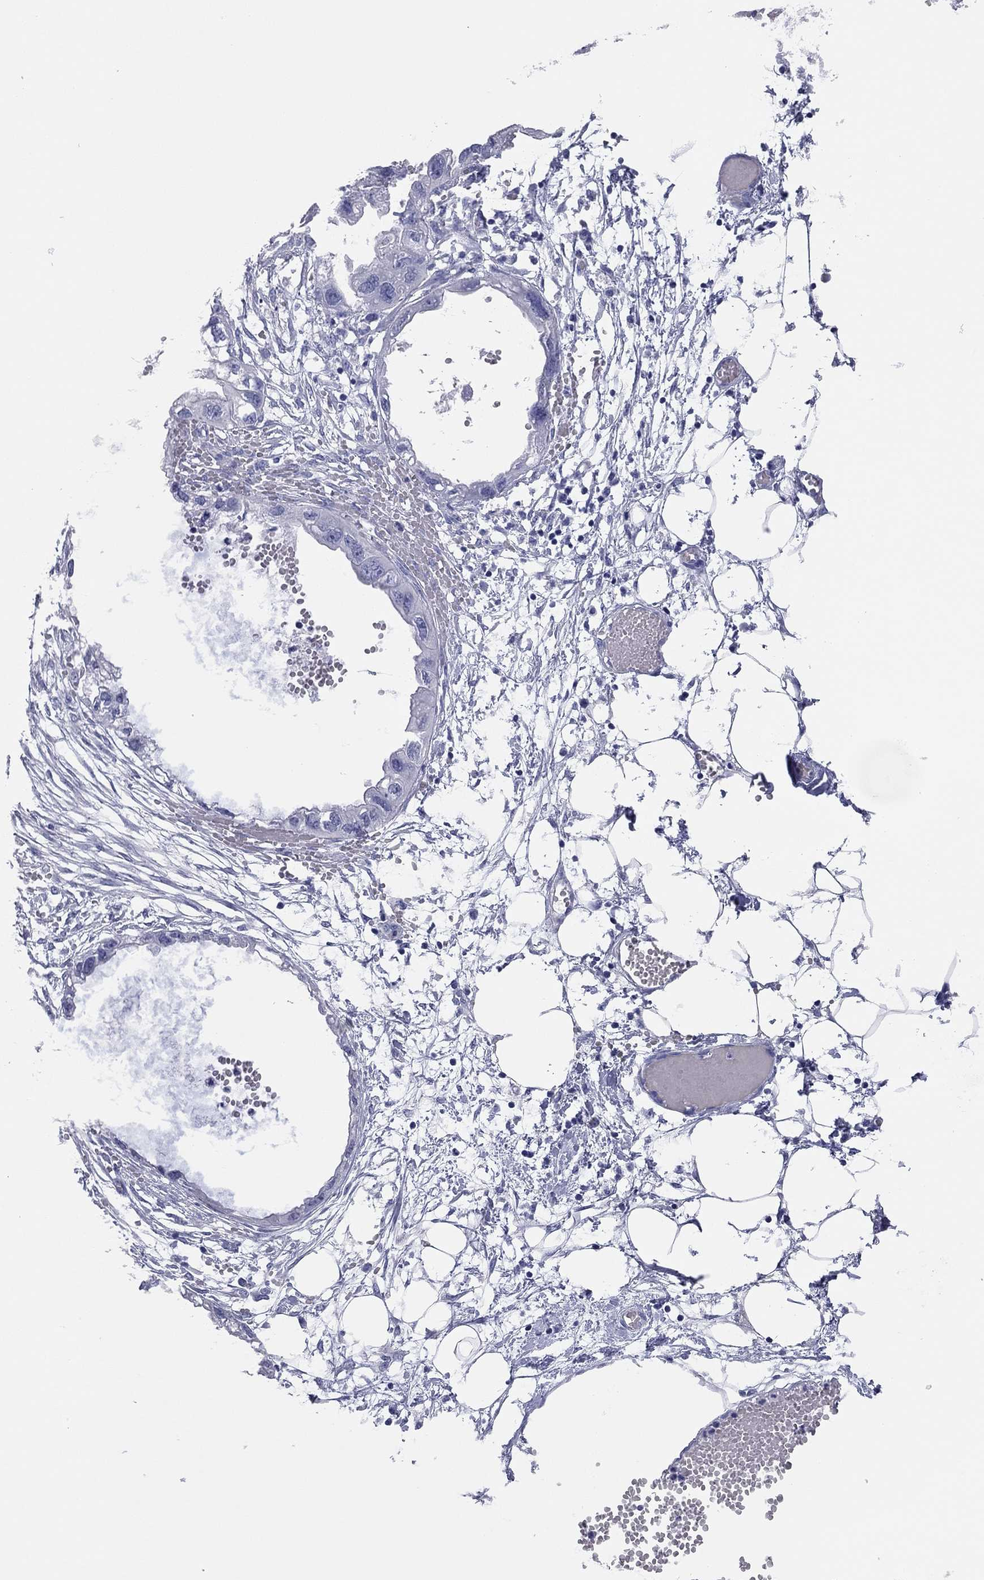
{"staining": {"intensity": "negative", "quantity": "none", "location": "none"}, "tissue": "endometrial cancer", "cell_type": "Tumor cells", "image_type": "cancer", "snomed": [{"axis": "morphology", "description": "Adenocarcinoma, NOS"}, {"axis": "morphology", "description": "Adenocarcinoma, metastatic, NOS"}, {"axis": "topography", "description": "Adipose tissue"}, {"axis": "topography", "description": "Endometrium"}], "caption": "Immunohistochemistry image of neoplastic tissue: endometrial cancer (adenocarcinoma) stained with DAB shows no significant protein positivity in tumor cells. Brightfield microscopy of immunohistochemistry stained with DAB (3,3'-diaminobenzidine) (brown) and hematoxylin (blue), captured at high magnification.", "gene": "TMEM221", "patient": {"sex": "female", "age": 67}}